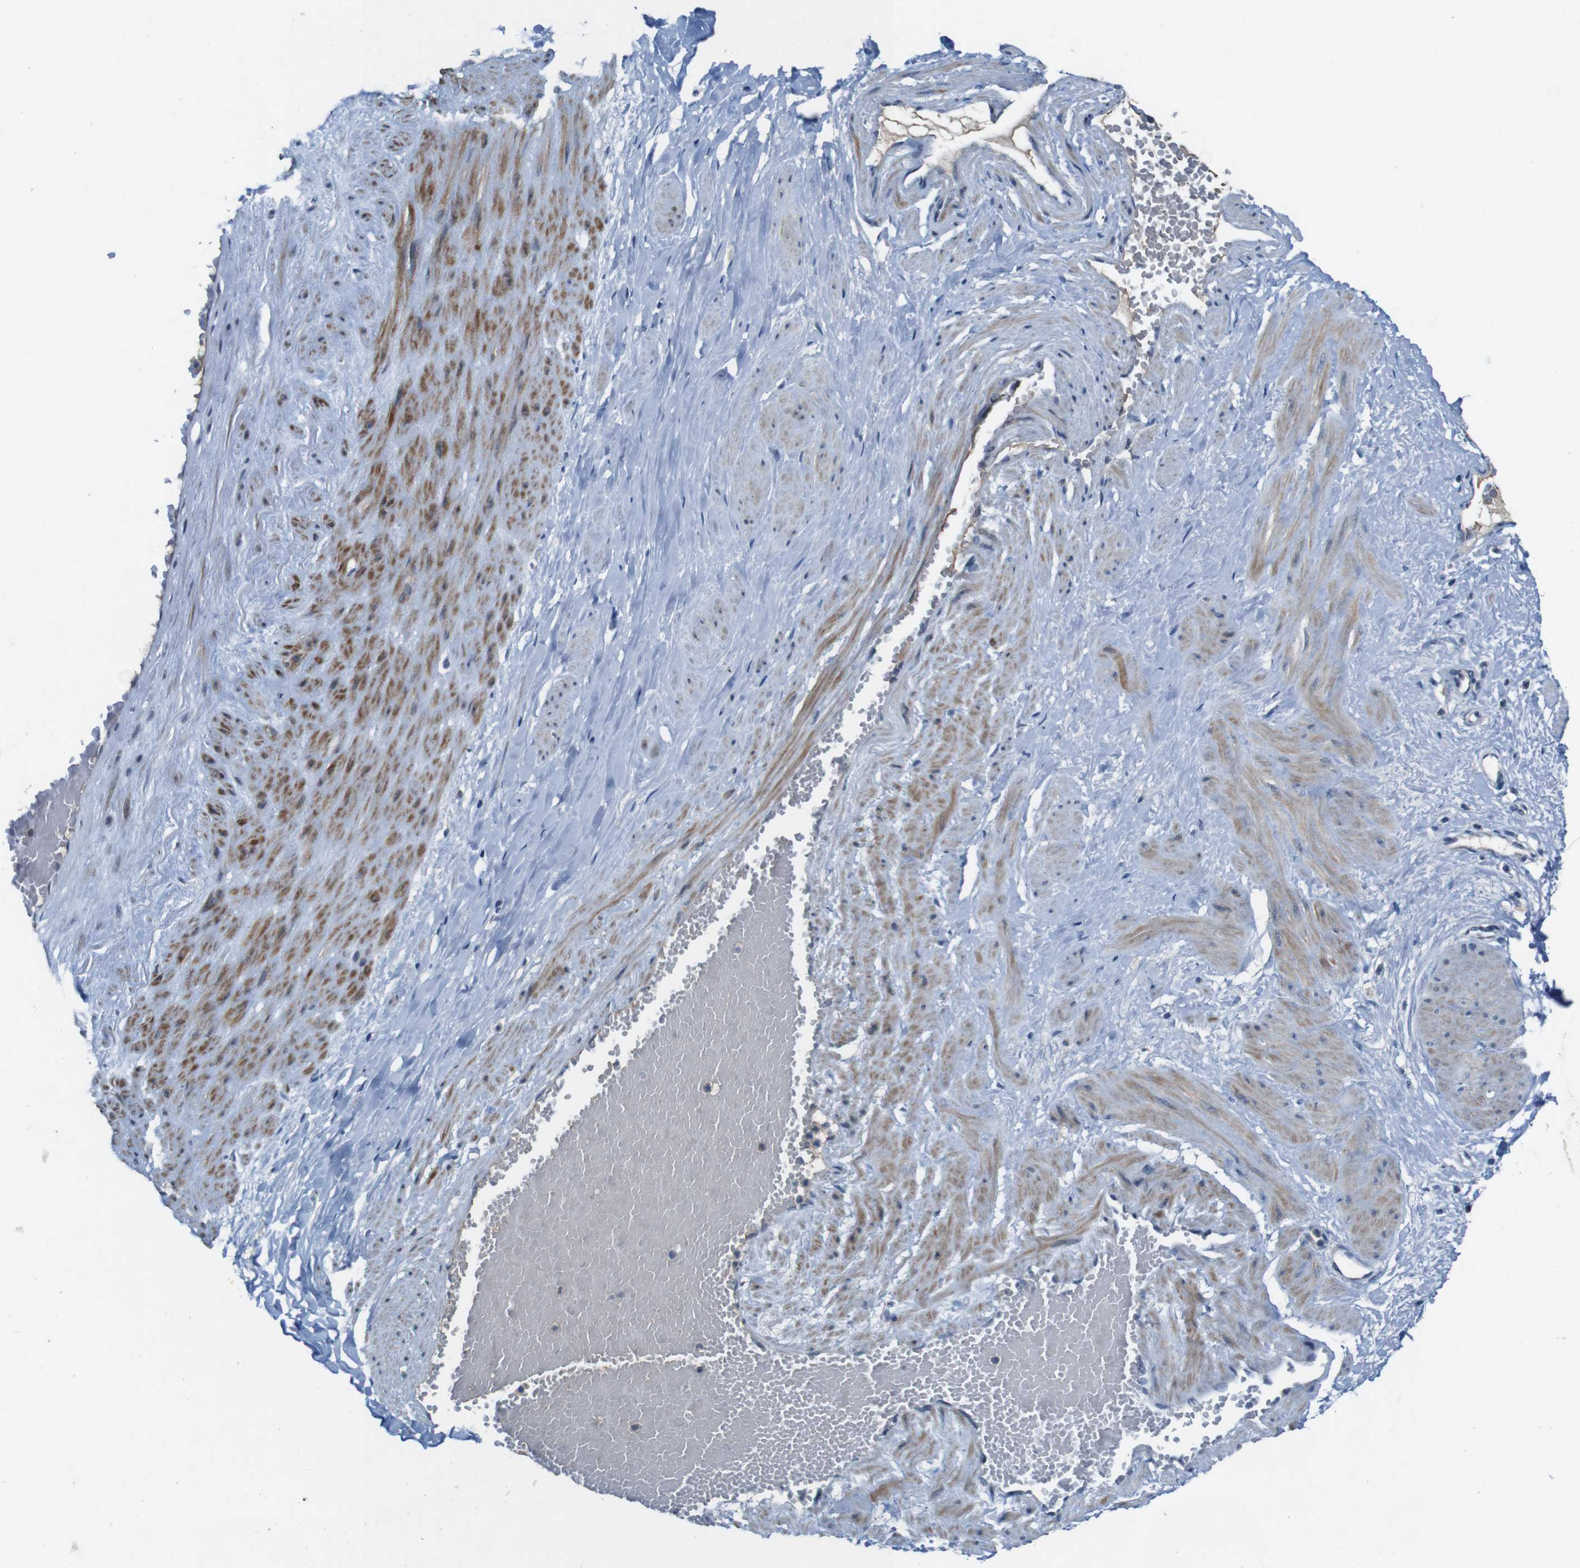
{"staining": {"intensity": "negative", "quantity": "none", "location": "none"}, "tissue": "adipose tissue", "cell_type": "Adipocytes", "image_type": "normal", "snomed": [{"axis": "morphology", "description": "Normal tissue, NOS"}, {"axis": "topography", "description": "Soft tissue"}, {"axis": "topography", "description": "Vascular tissue"}], "caption": "DAB (3,3'-diaminobenzidine) immunohistochemical staining of benign human adipose tissue reveals no significant expression in adipocytes.", "gene": "CDHR2", "patient": {"sex": "female", "age": 35}}